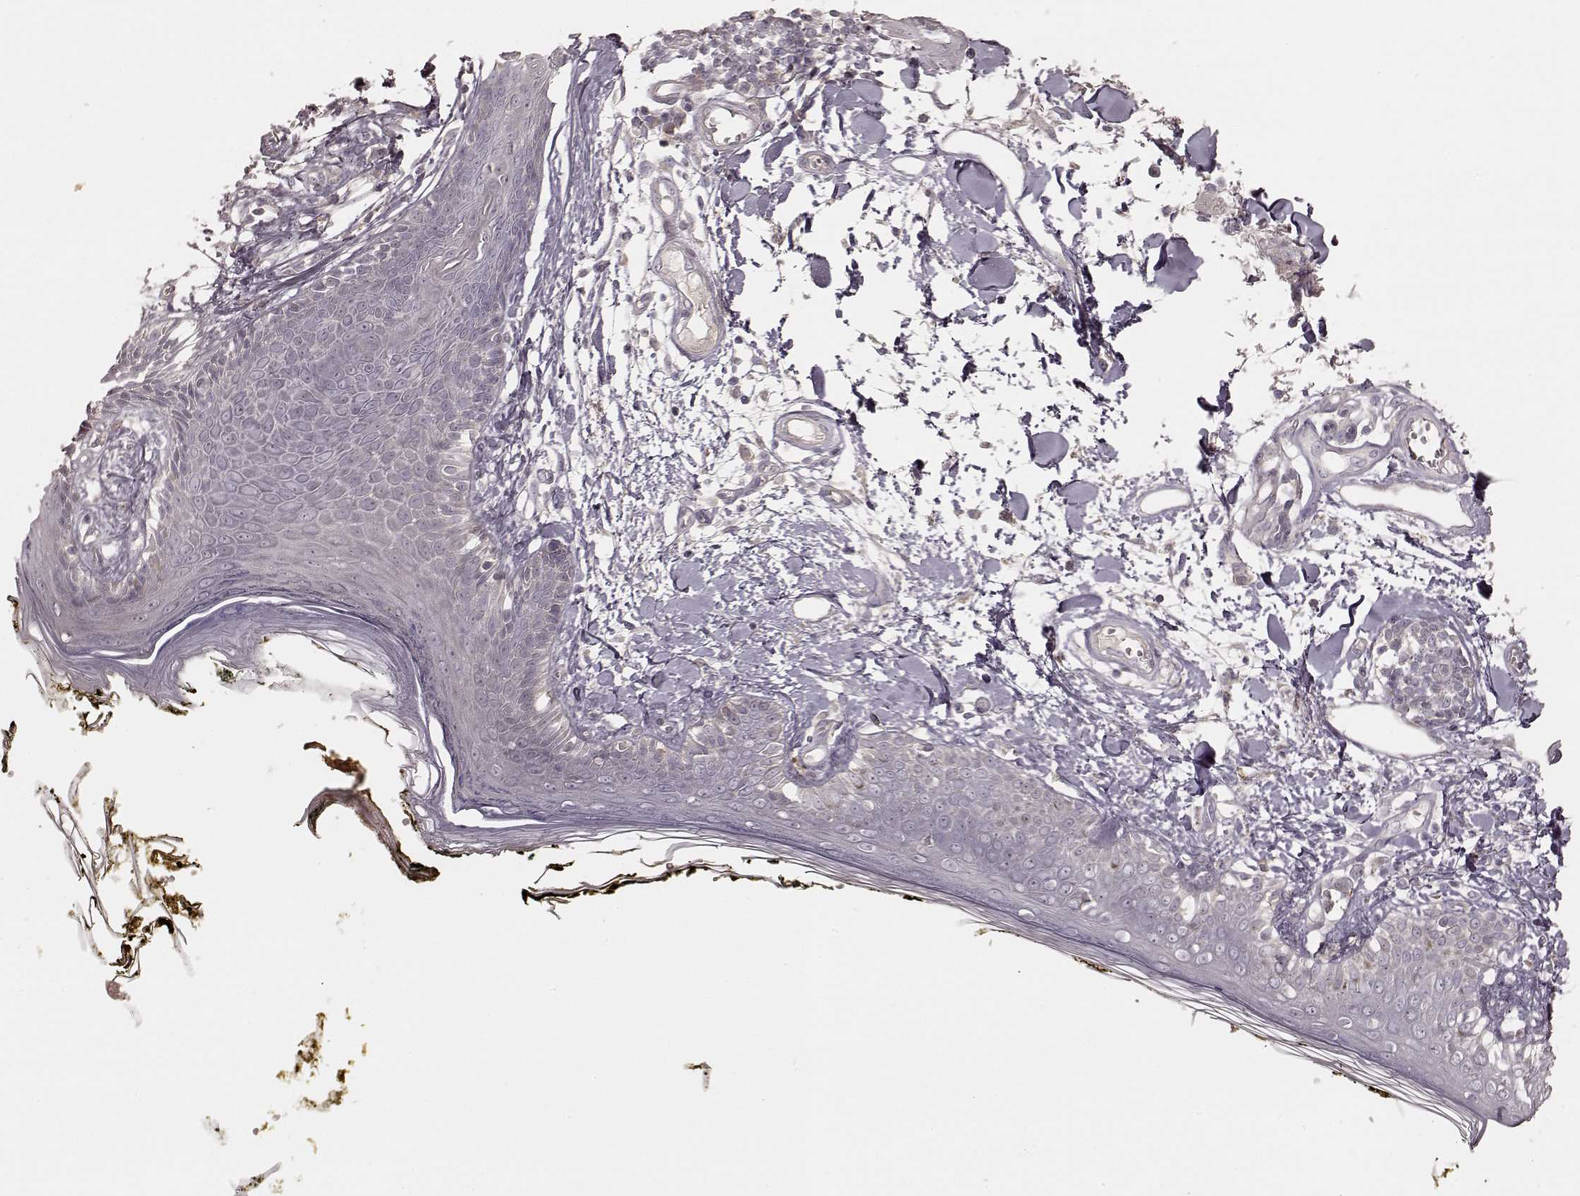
{"staining": {"intensity": "negative", "quantity": "none", "location": "none"}, "tissue": "skin", "cell_type": "Fibroblasts", "image_type": "normal", "snomed": [{"axis": "morphology", "description": "Normal tissue, NOS"}, {"axis": "topography", "description": "Skin"}], "caption": "Immunohistochemistry (IHC) histopathology image of normal skin stained for a protein (brown), which exhibits no positivity in fibroblasts.", "gene": "KCNJ9", "patient": {"sex": "male", "age": 76}}